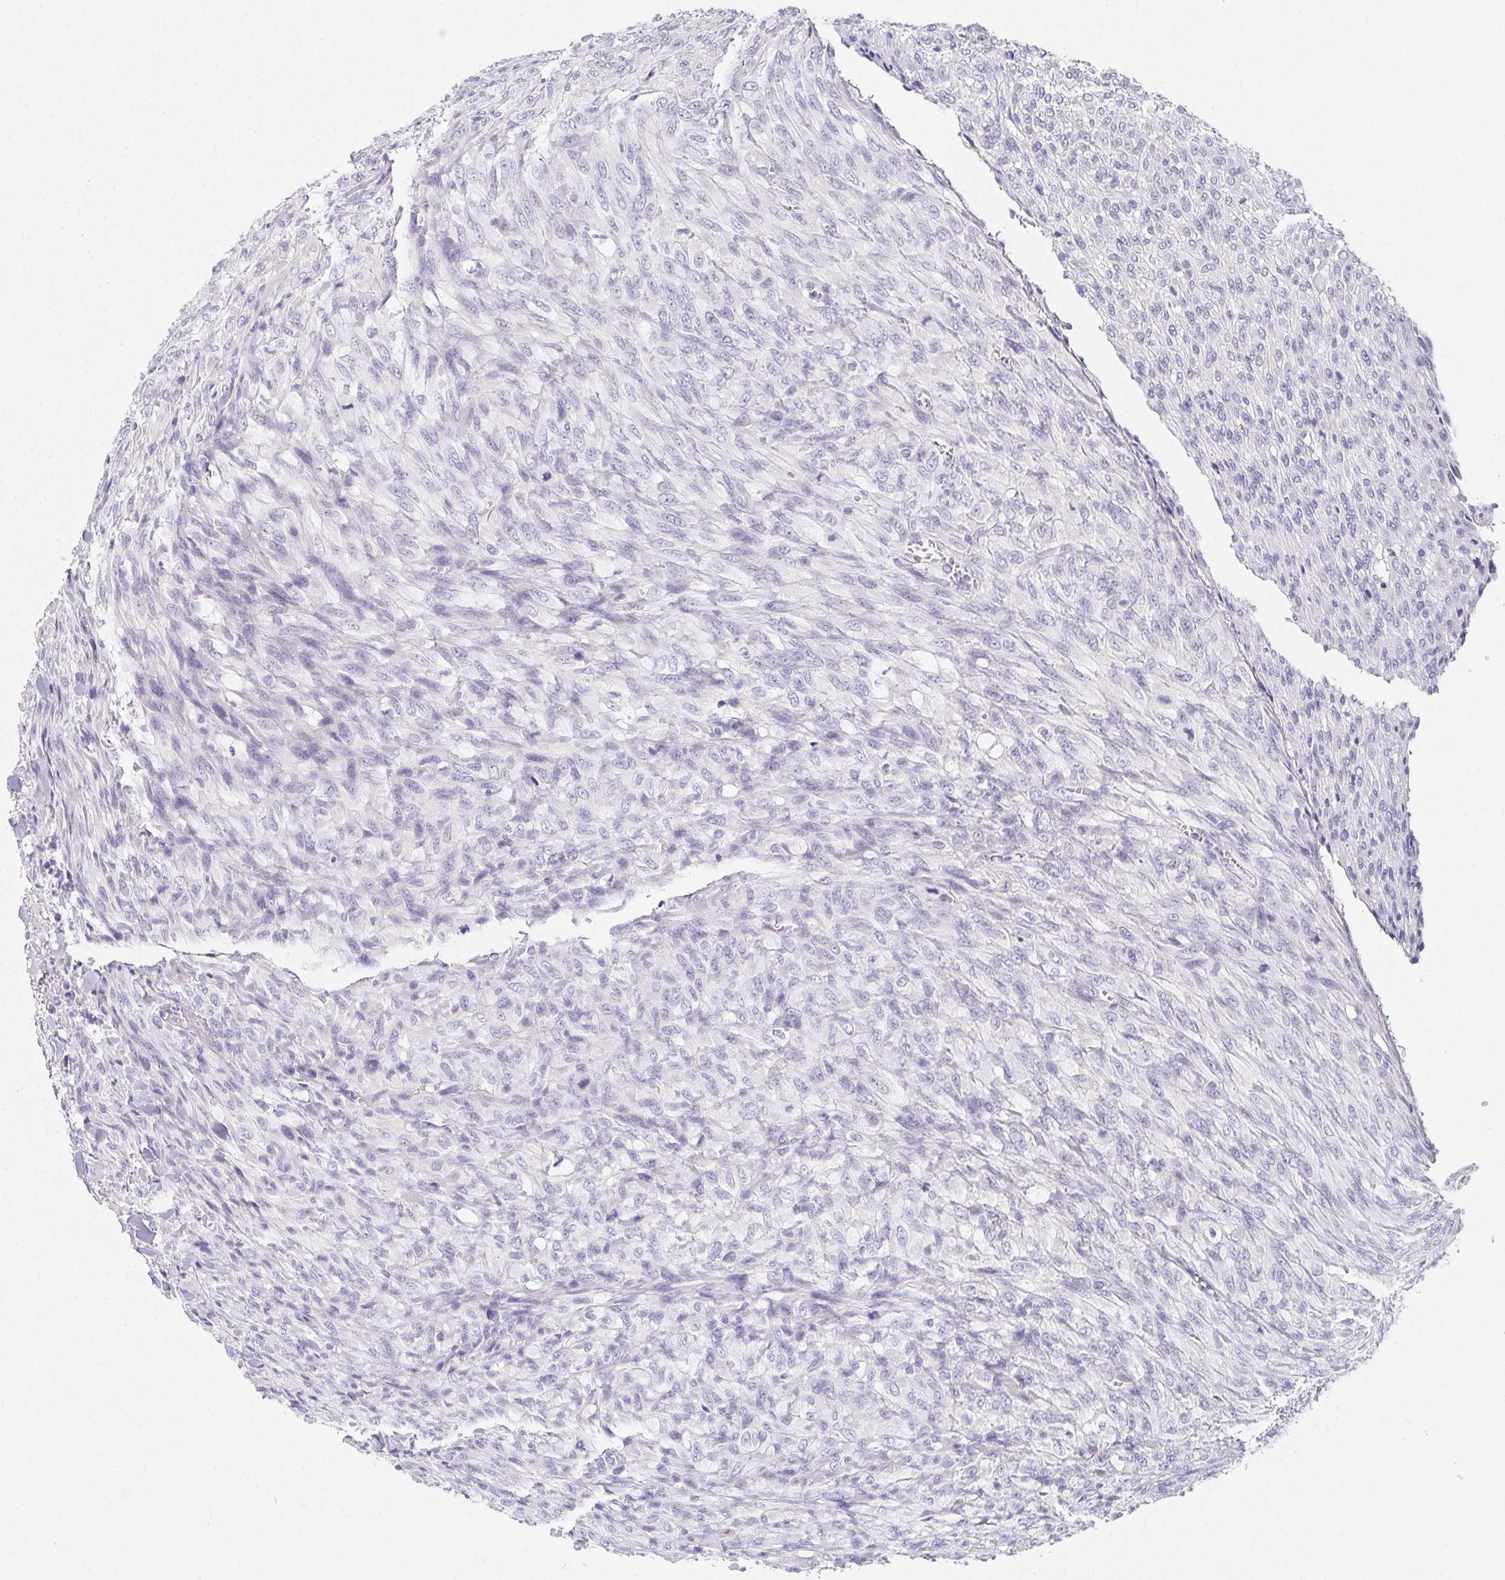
{"staining": {"intensity": "negative", "quantity": "none", "location": "none"}, "tissue": "renal cancer", "cell_type": "Tumor cells", "image_type": "cancer", "snomed": [{"axis": "morphology", "description": "Adenocarcinoma, NOS"}, {"axis": "topography", "description": "Kidney"}], "caption": "A micrograph of renal cancer (adenocarcinoma) stained for a protein reveals no brown staining in tumor cells. (DAB immunohistochemistry (IHC) with hematoxylin counter stain).", "gene": "GLIPR1L1", "patient": {"sex": "male", "age": 58}}